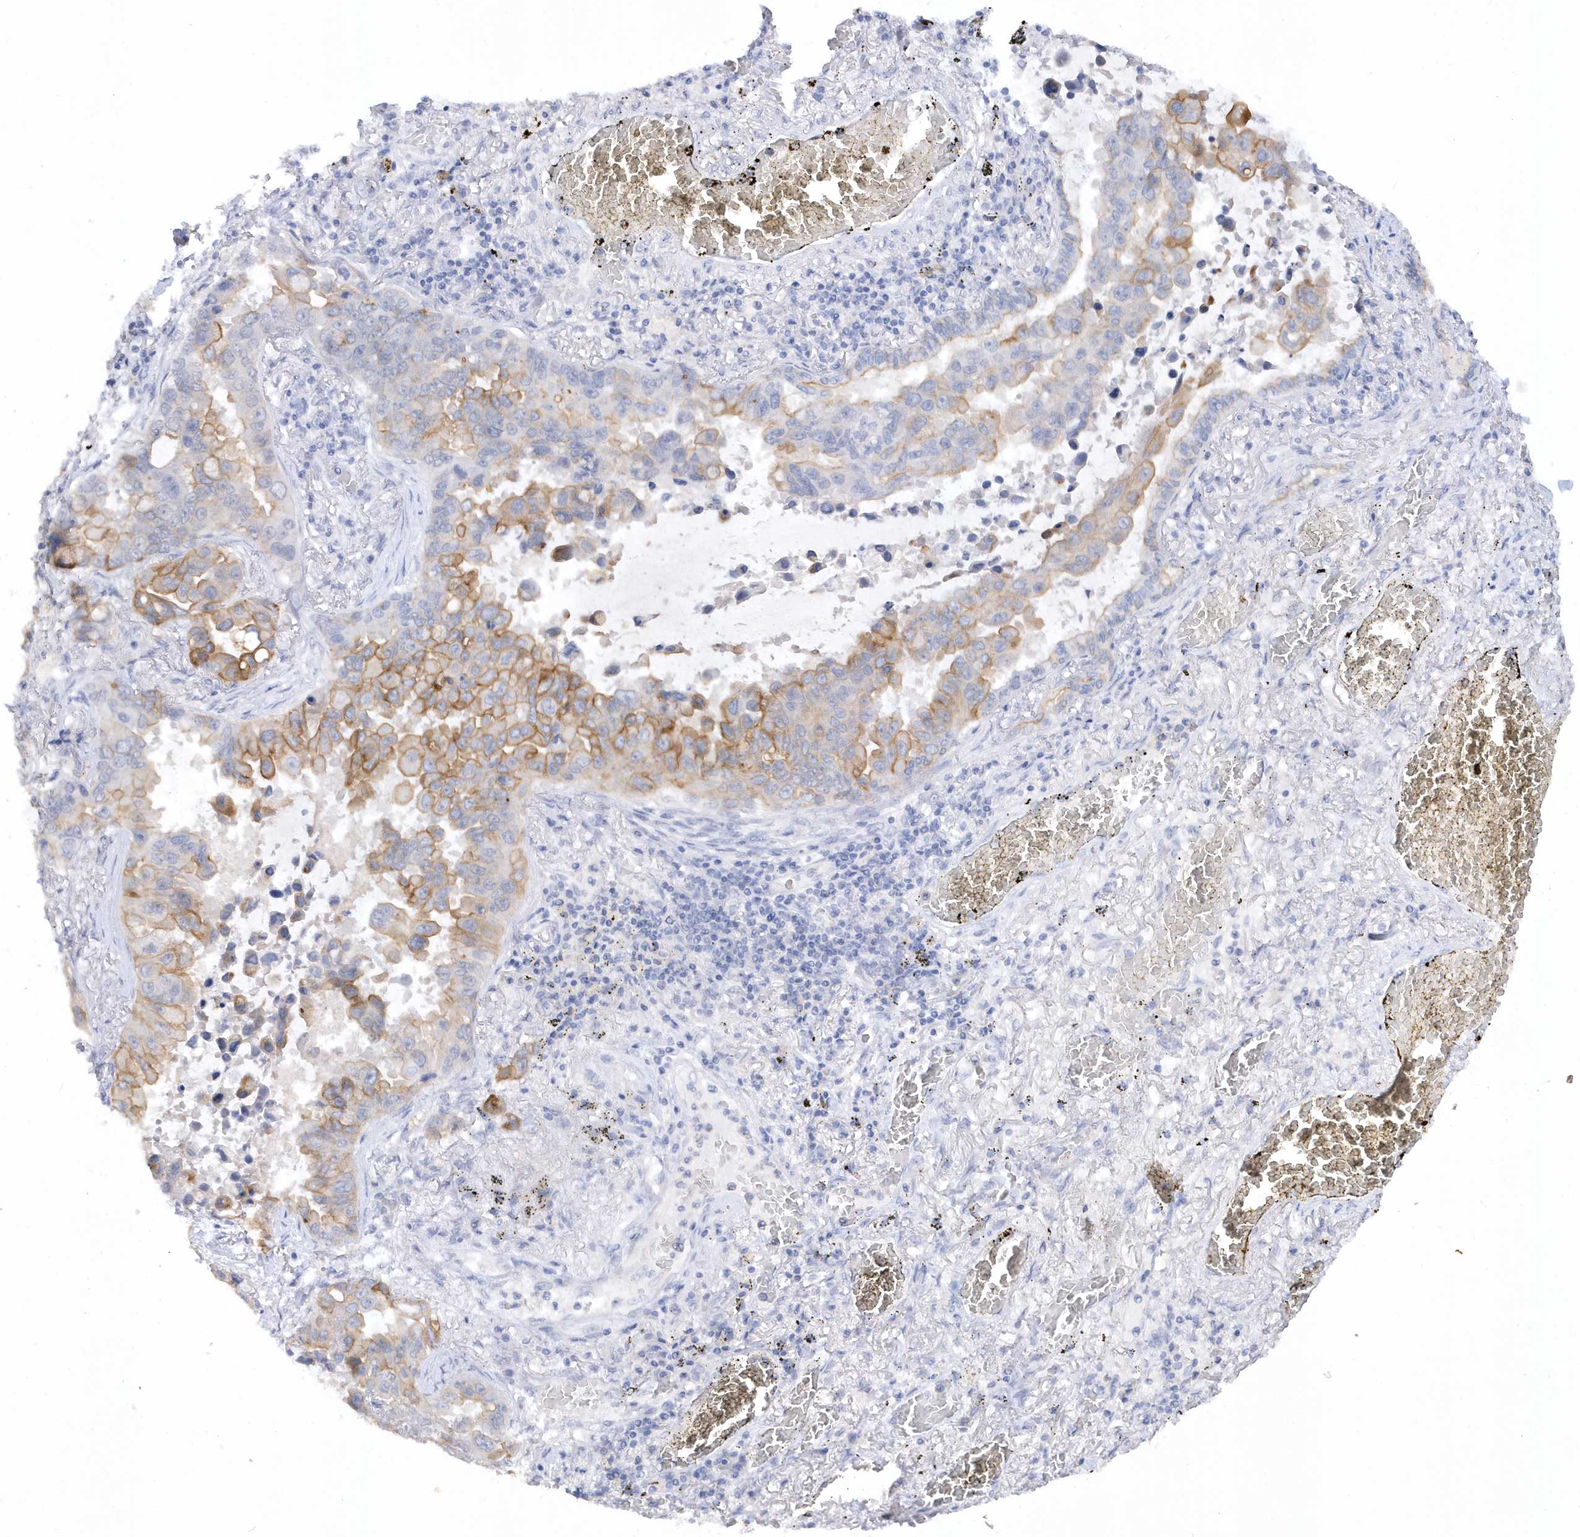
{"staining": {"intensity": "moderate", "quantity": ">75%", "location": "cytoplasmic/membranous"}, "tissue": "lung cancer", "cell_type": "Tumor cells", "image_type": "cancer", "snomed": [{"axis": "morphology", "description": "Adenocarcinoma, NOS"}, {"axis": "topography", "description": "Lung"}], "caption": "The immunohistochemical stain shows moderate cytoplasmic/membranous expression in tumor cells of adenocarcinoma (lung) tissue.", "gene": "RPE", "patient": {"sex": "male", "age": 64}}